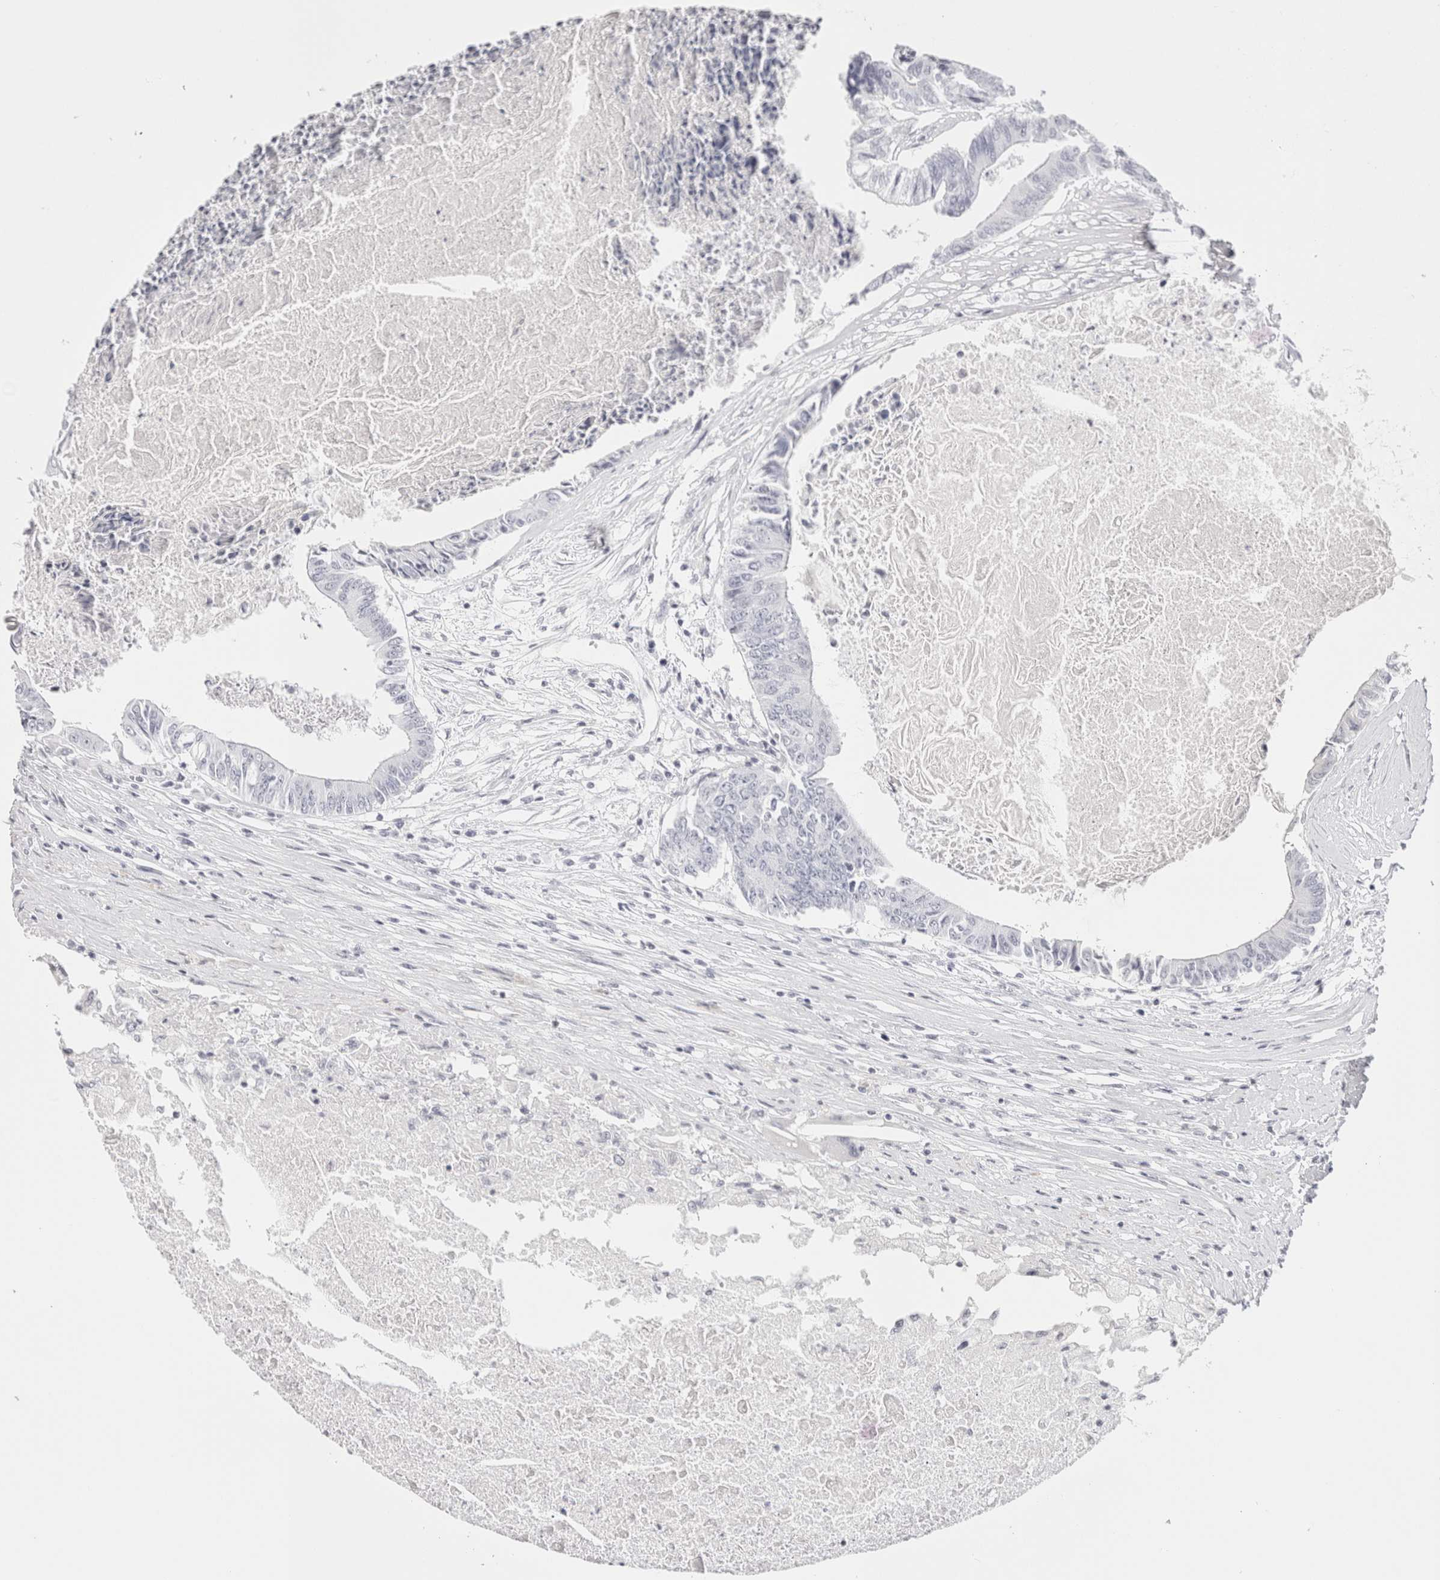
{"staining": {"intensity": "negative", "quantity": "none", "location": "none"}, "tissue": "colorectal cancer", "cell_type": "Tumor cells", "image_type": "cancer", "snomed": [{"axis": "morphology", "description": "Adenocarcinoma, NOS"}, {"axis": "topography", "description": "Rectum"}], "caption": "A photomicrograph of human colorectal cancer is negative for staining in tumor cells. (DAB immunohistochemistry (IHC) visualized using brightfield microscopy, high magnification).", "gene": "GARIN1A", "patient": {"sex": "male", "age": 63}}